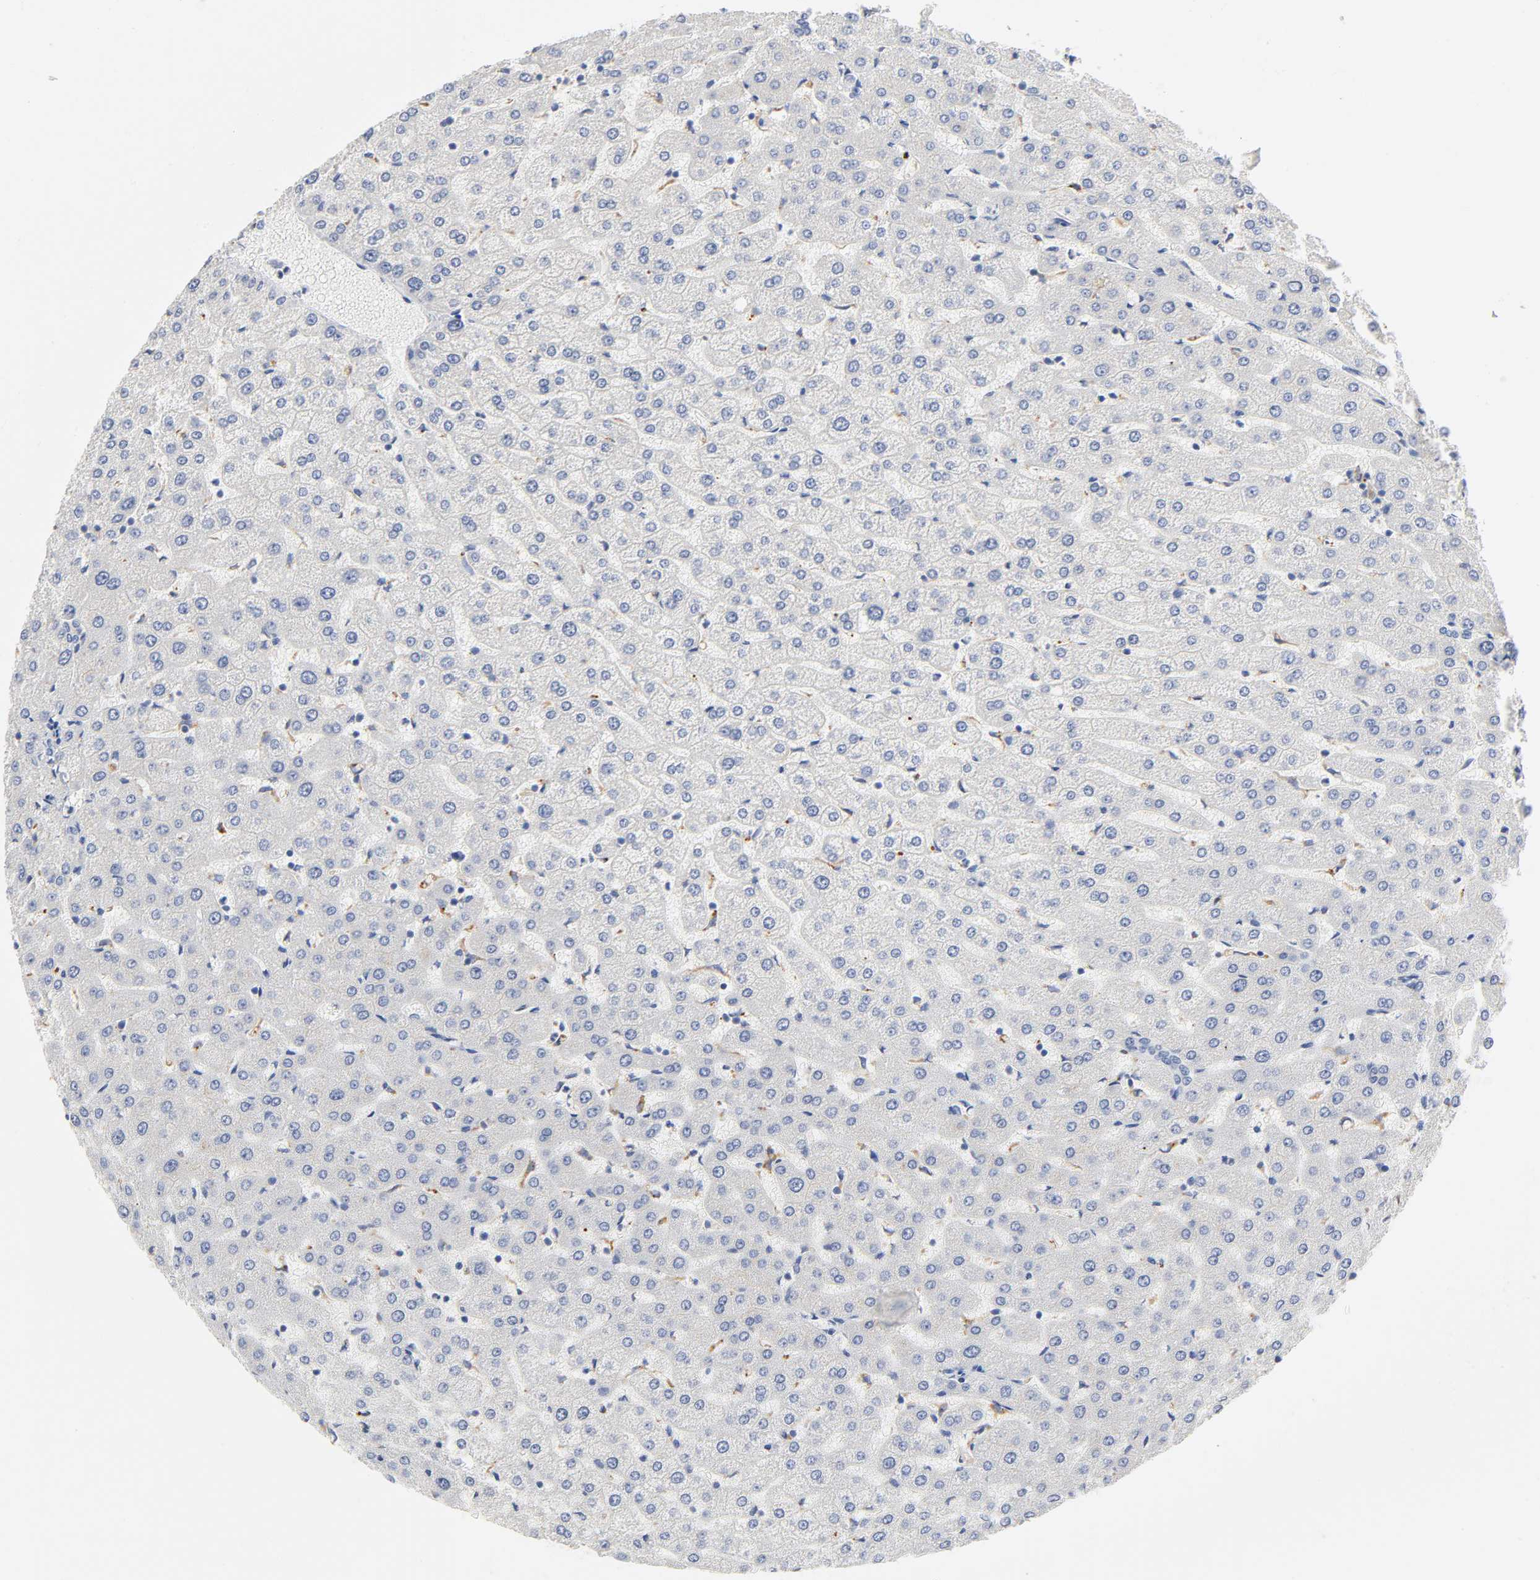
{"staining": {"intensity": "negative", "quantity": "none", "location": "none"}, "tissue": "liver", "cell_type": "Cholangiocytes", "image_type": "normal", "snomed": [{"axis": "morphology", "description": "Normal tissue, NOS"}, {"axis": "morphology", "description": "Fibrosis, NOS"}, {"axis": "topography", "description": "Liver"}], "caption": "Benign liver was stained to show a protein in brown. There is no significant positivity in cholangiocytes. The staining was performed using DAB to visualize the protein expression in brown, while the nuclei were stained in blue with hematoxylin (Magnification: 20x).", "gene": "PLP1", "patient": {"sex": "female", "age": 29}}